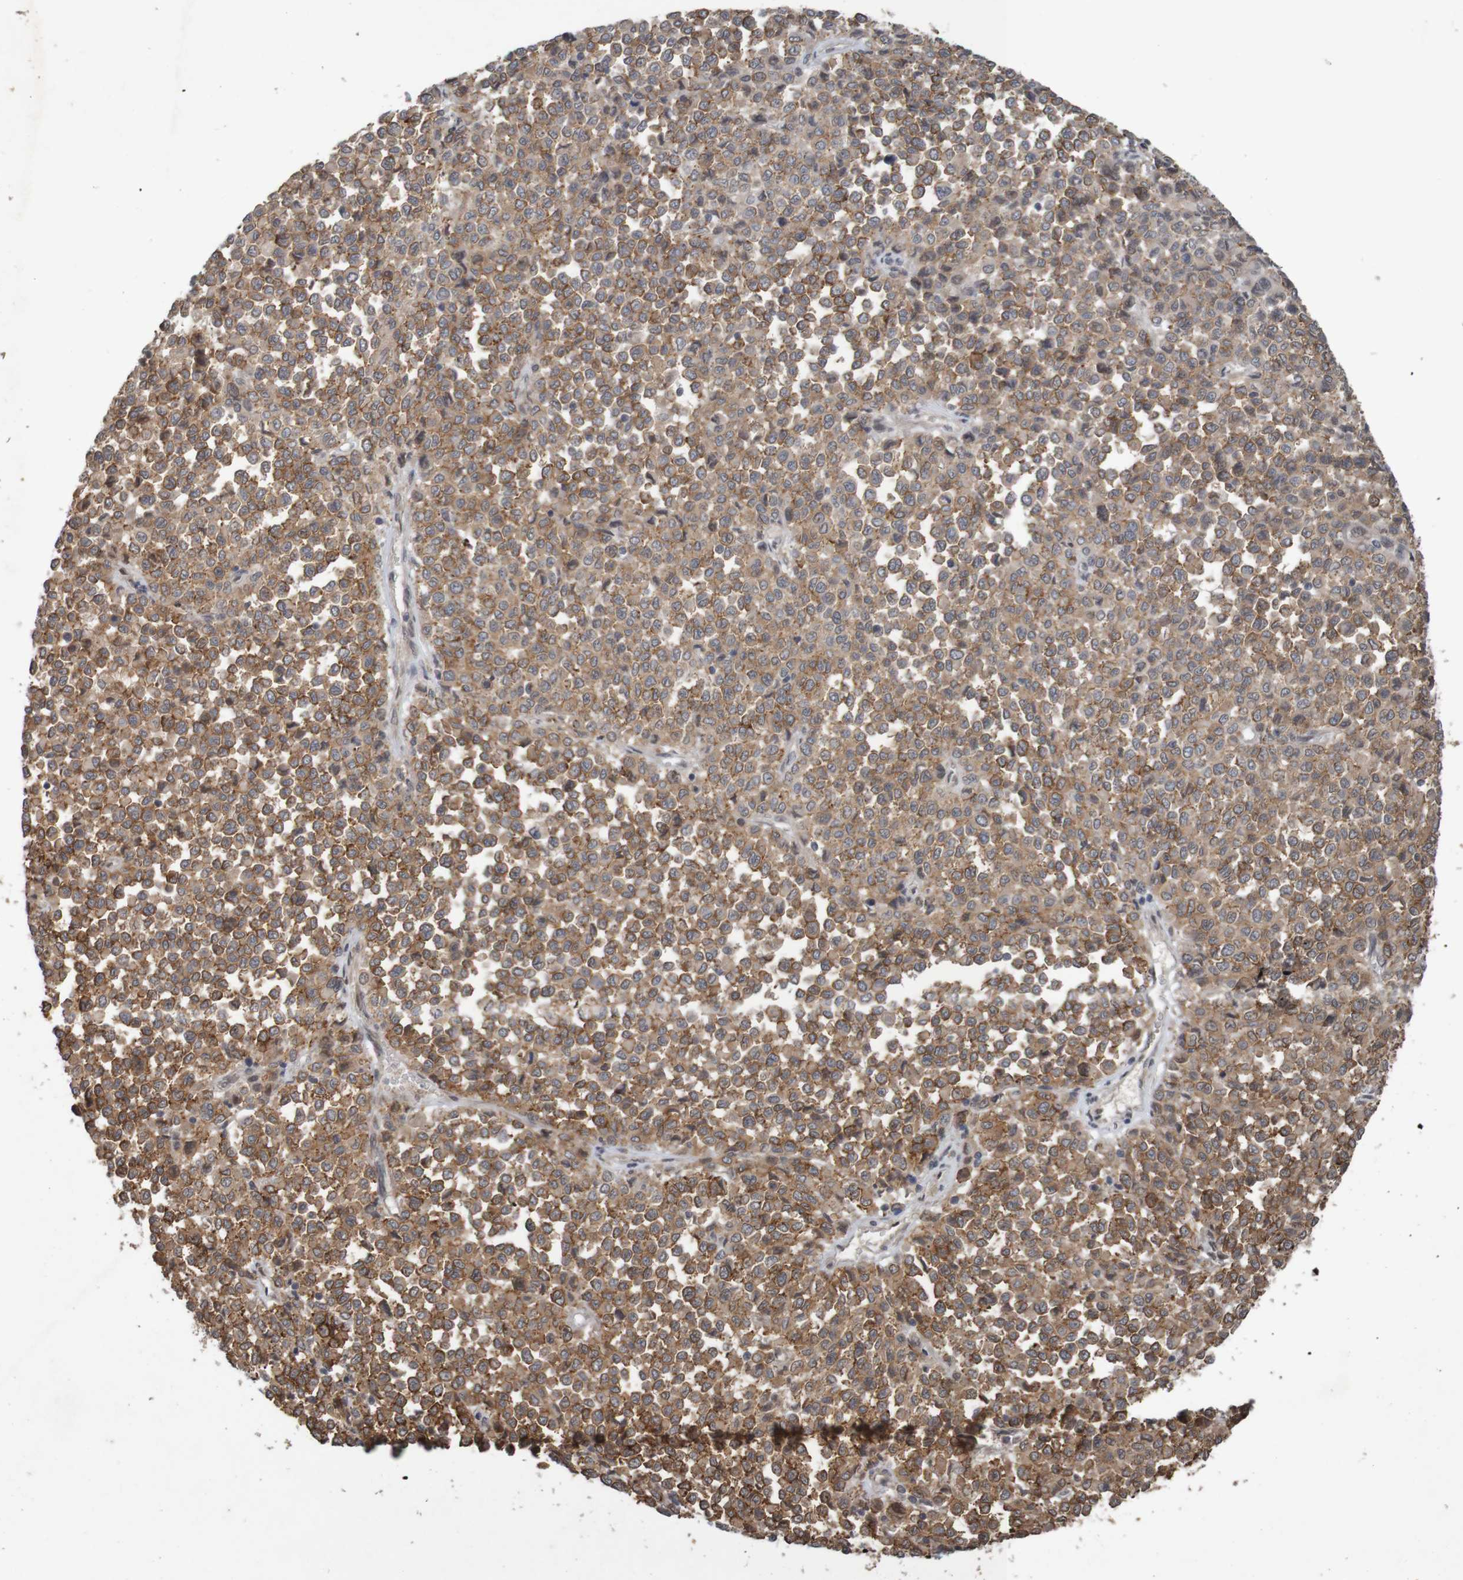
{"staining": {"intensity": "moderate", "quantity": ">75%", "location": "cytoplasmic/membranous"}, "tissue": "melanoma", "cell_type": "Tumor cells", "image_type": "cancer", "snomed": [{"axis": "morphology", "description": "Malignant melanoma, Metastatic site"}, {"axis": "topography", "description": "Pancreas"}], "caption": "The photomicrograph demonstrates a brown stain indicating the presence of a protein in the cytoplasmic/membranous of tumor cells in malignant melanoma (metastatic site).", "gene": "ARHGEF11", "patient": {"sex": "female", "age": 30}}